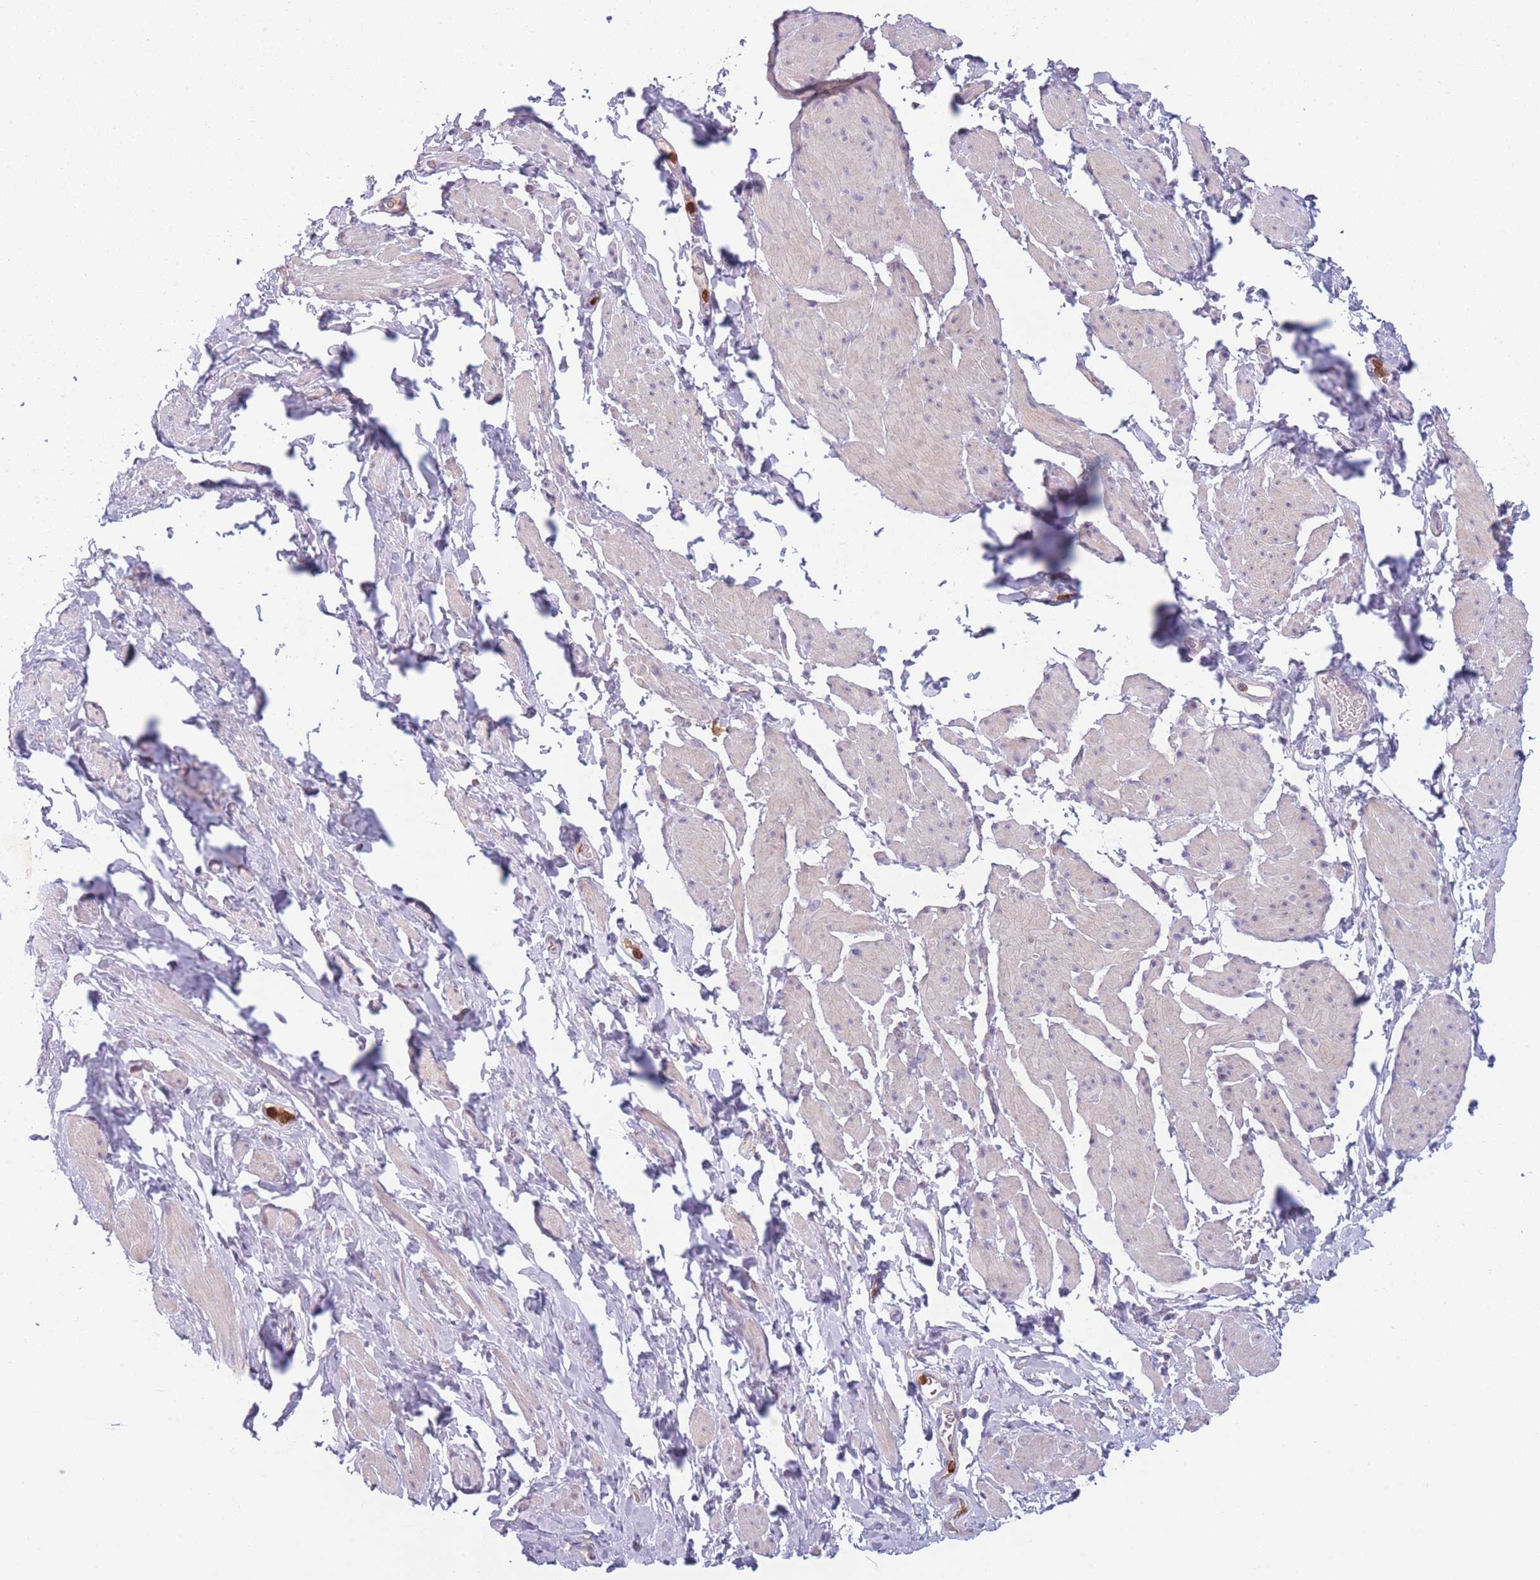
{"staining": {"intensity": "negative", "quantity": "none", "location": "none"}, "tissue": "smooth muscle", "cell_type": "Smooth muscle cells", "image_type": "normal", "snomed": [{"axis": "morphology", "description": "Normal tissue, NOS"}, {"axis": "topography", "description": "Smooth muscle"}, {"axis": "topography", "description": "Peripheral nerve tissue"}], "caption": "An immunohistochemistry micrograph of benign smooth muscle is shown. There is no staining in smooth muscle cells of smooth muscle.", "gene": "PRAM1", "patient": {"sex": "male", "age": 69}}